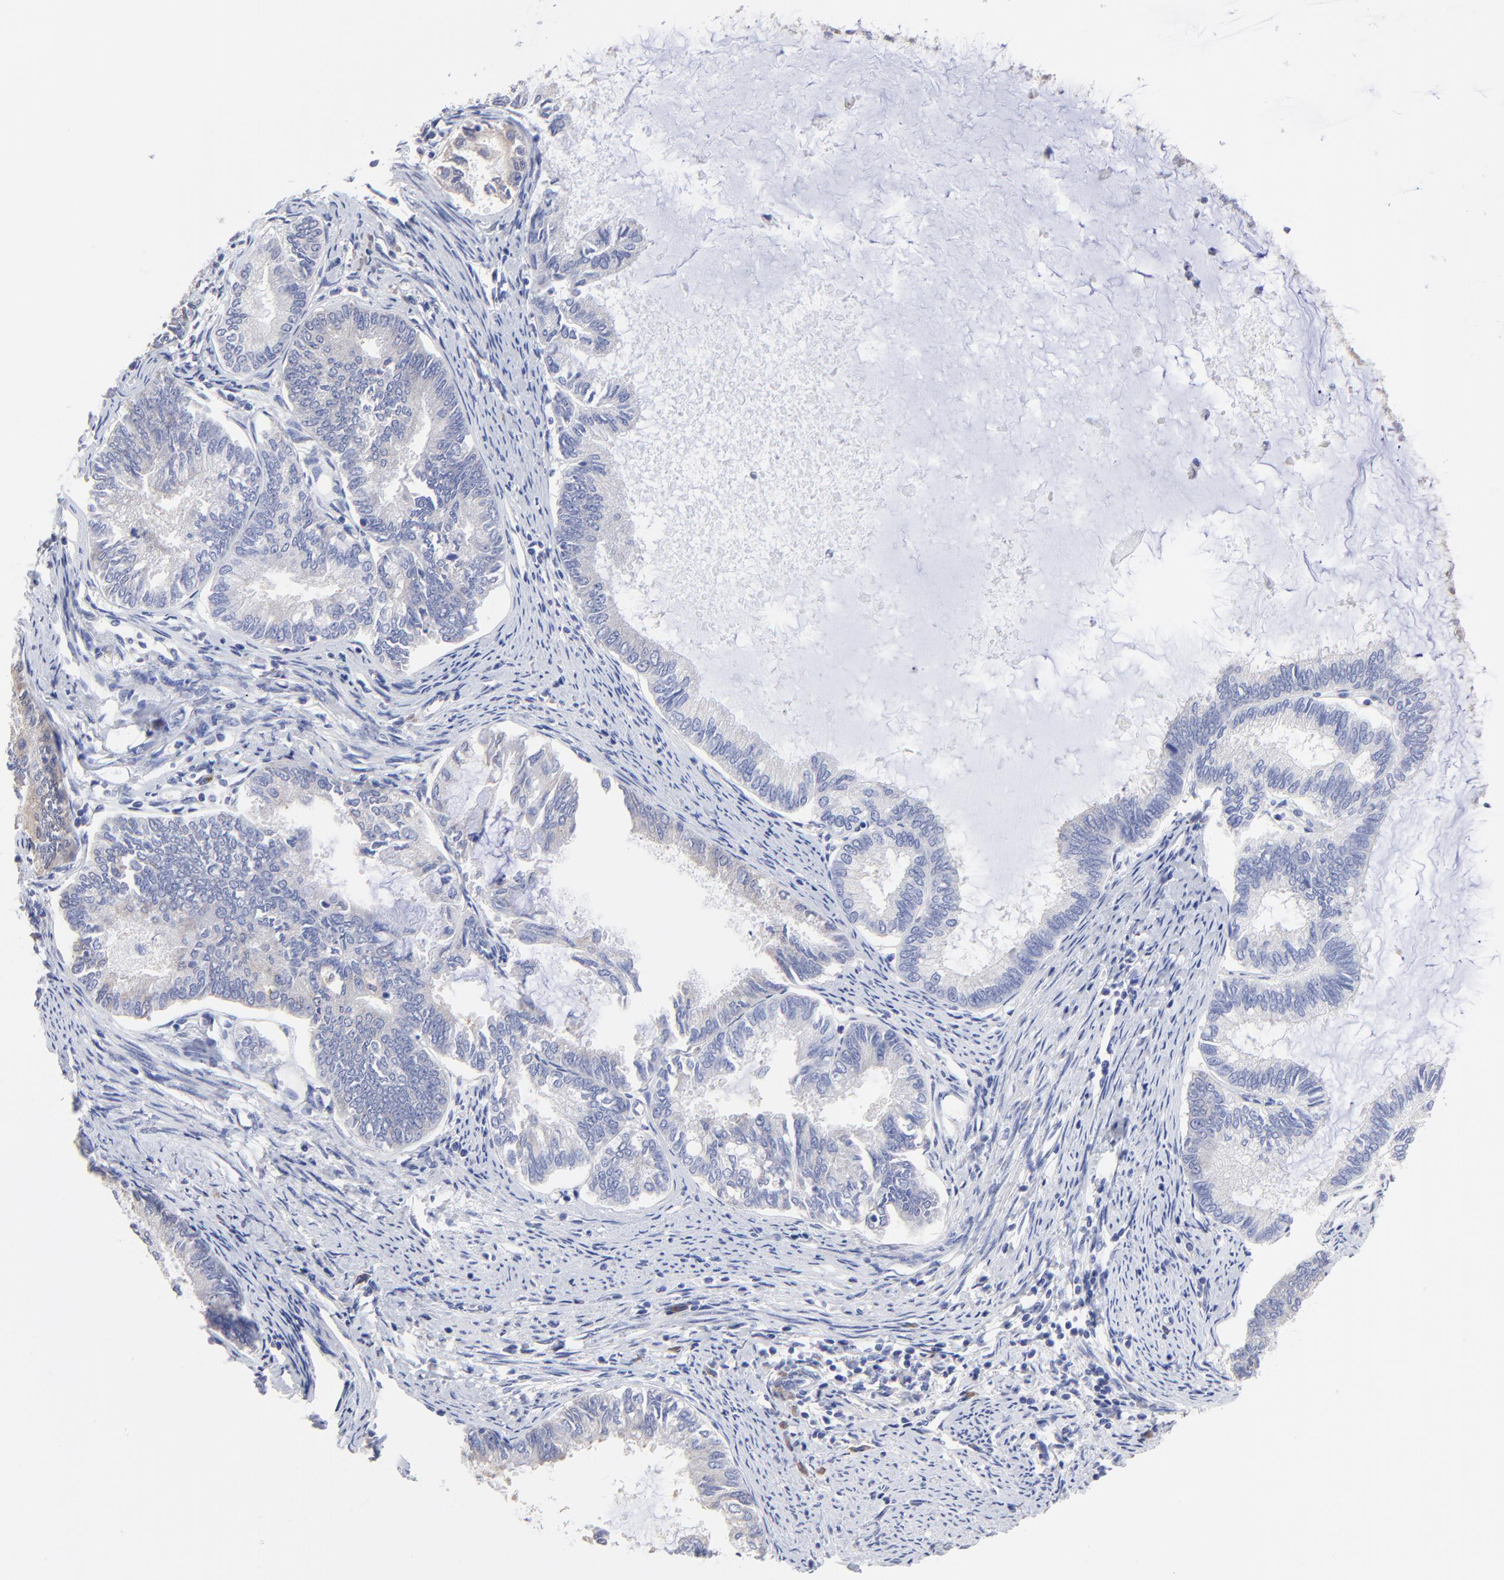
{"staining": {"intensity": "weak", "quantity": "<25%", "location": "cytoplasmic/membranous"}, "tissue": "endometrial cancer", "cell_type": "Tumor cells", "image_type": "cancer", "snomed": [{"axis": "morphology", "description": "Adenocarcinoma, NOS"}, {"axis": "topography", "description": "Endometrium"}], "caption": "A micrograph of human adenocarcinoma (endometrial) is negative for staining in tumor cells.", "gene": "LAX1", "patient": {"sex": "female", "age": 86}}